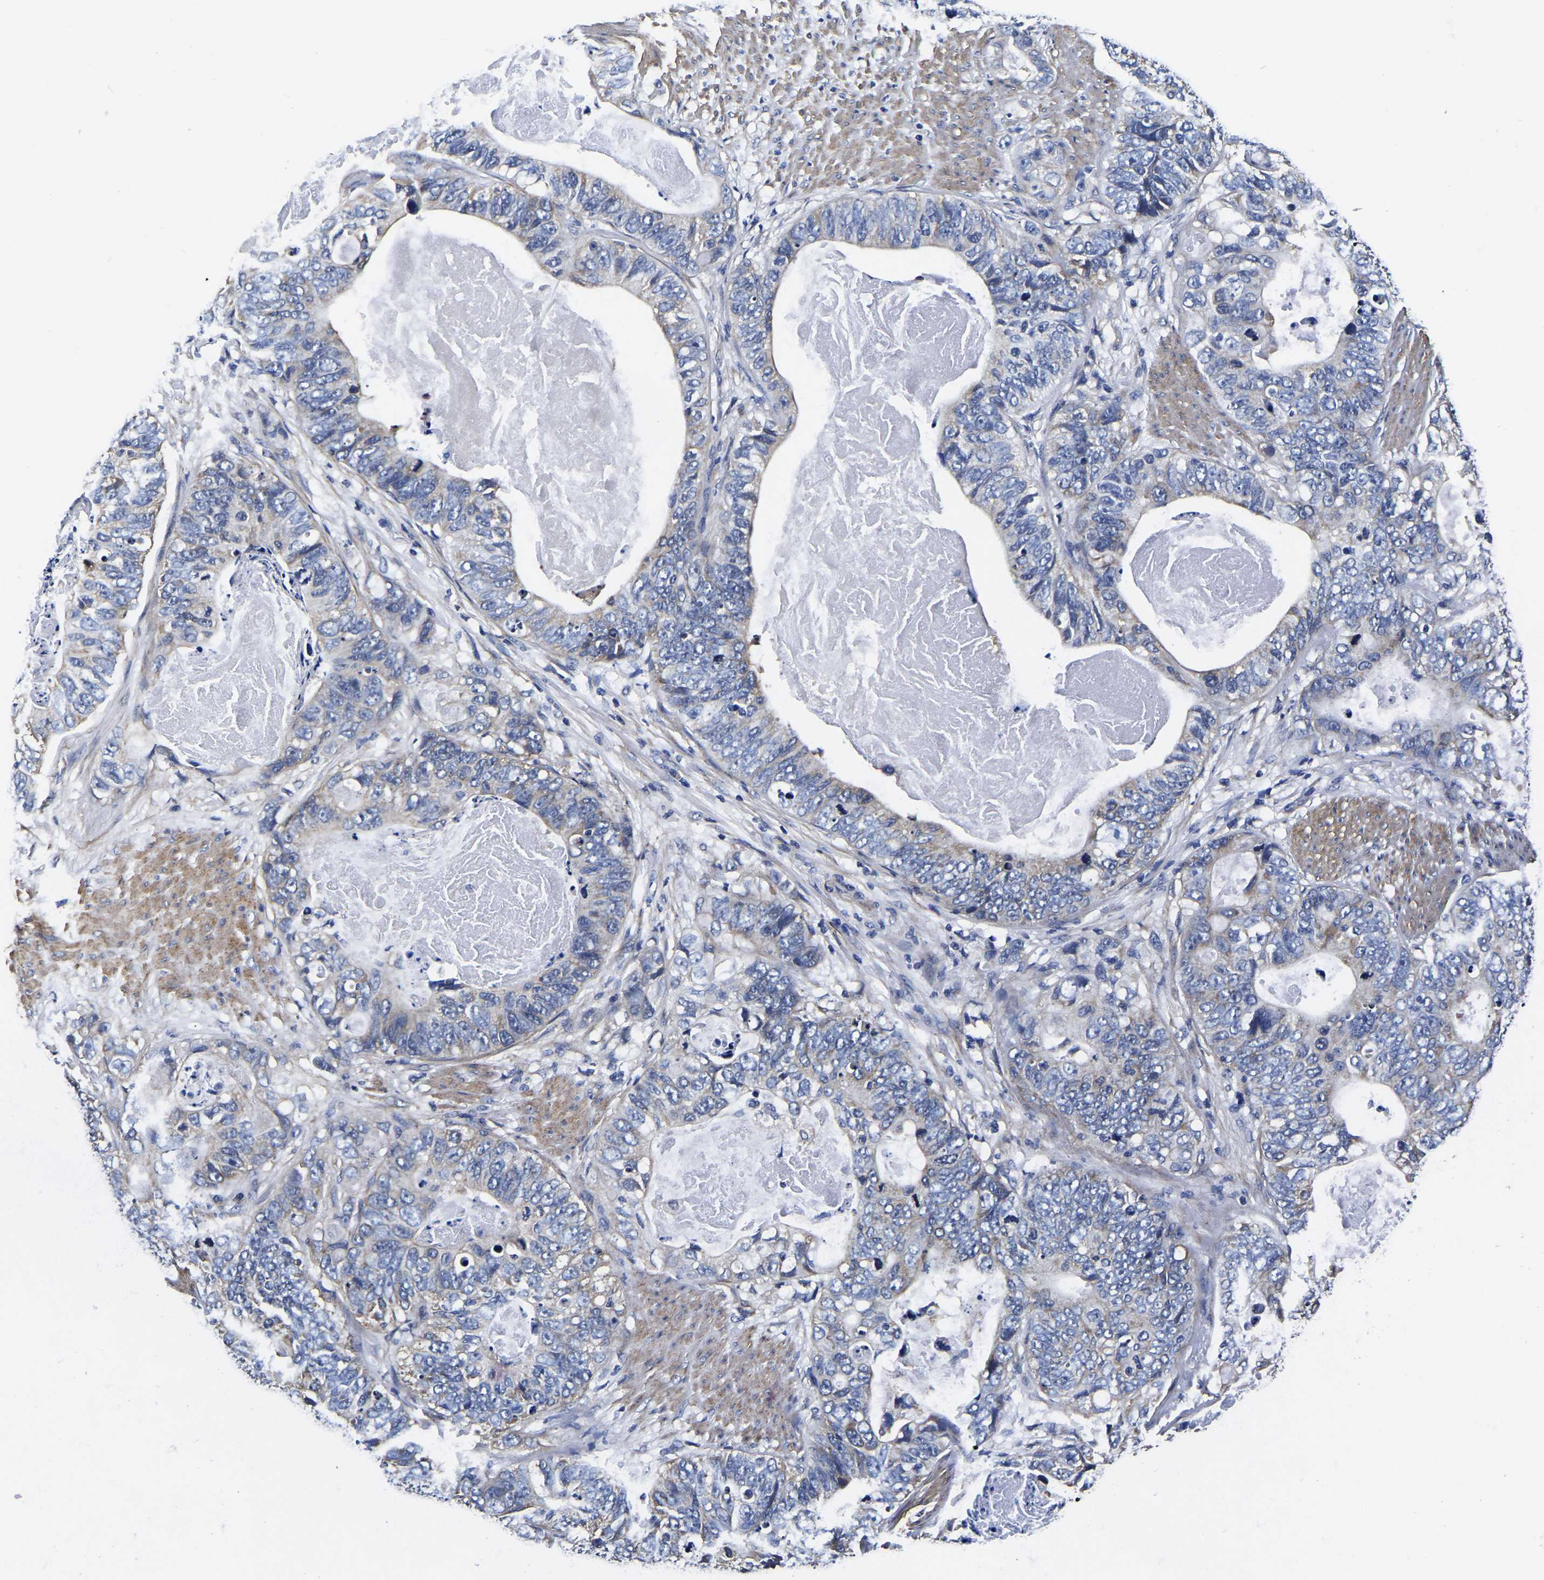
{"staining": {"intensity": "weak", "quantity": "<25%", "location": "cytoplasmic/membranous"}, "tissue": "stomach cancer", "cell_type": "Tumor cells", "image_type": "cancer", "snomed": [{"axis": "morphology", "description": "Adenocarcinoma, NOS"}, {"axis": "topography", "description": "Stomach"}], "caption": "Tumor cells show no significant protein positivity in stomach cancer (adenocarcinoma).", "gene": "KCTD17", "patient": {"sex": "female", "age": 89}}